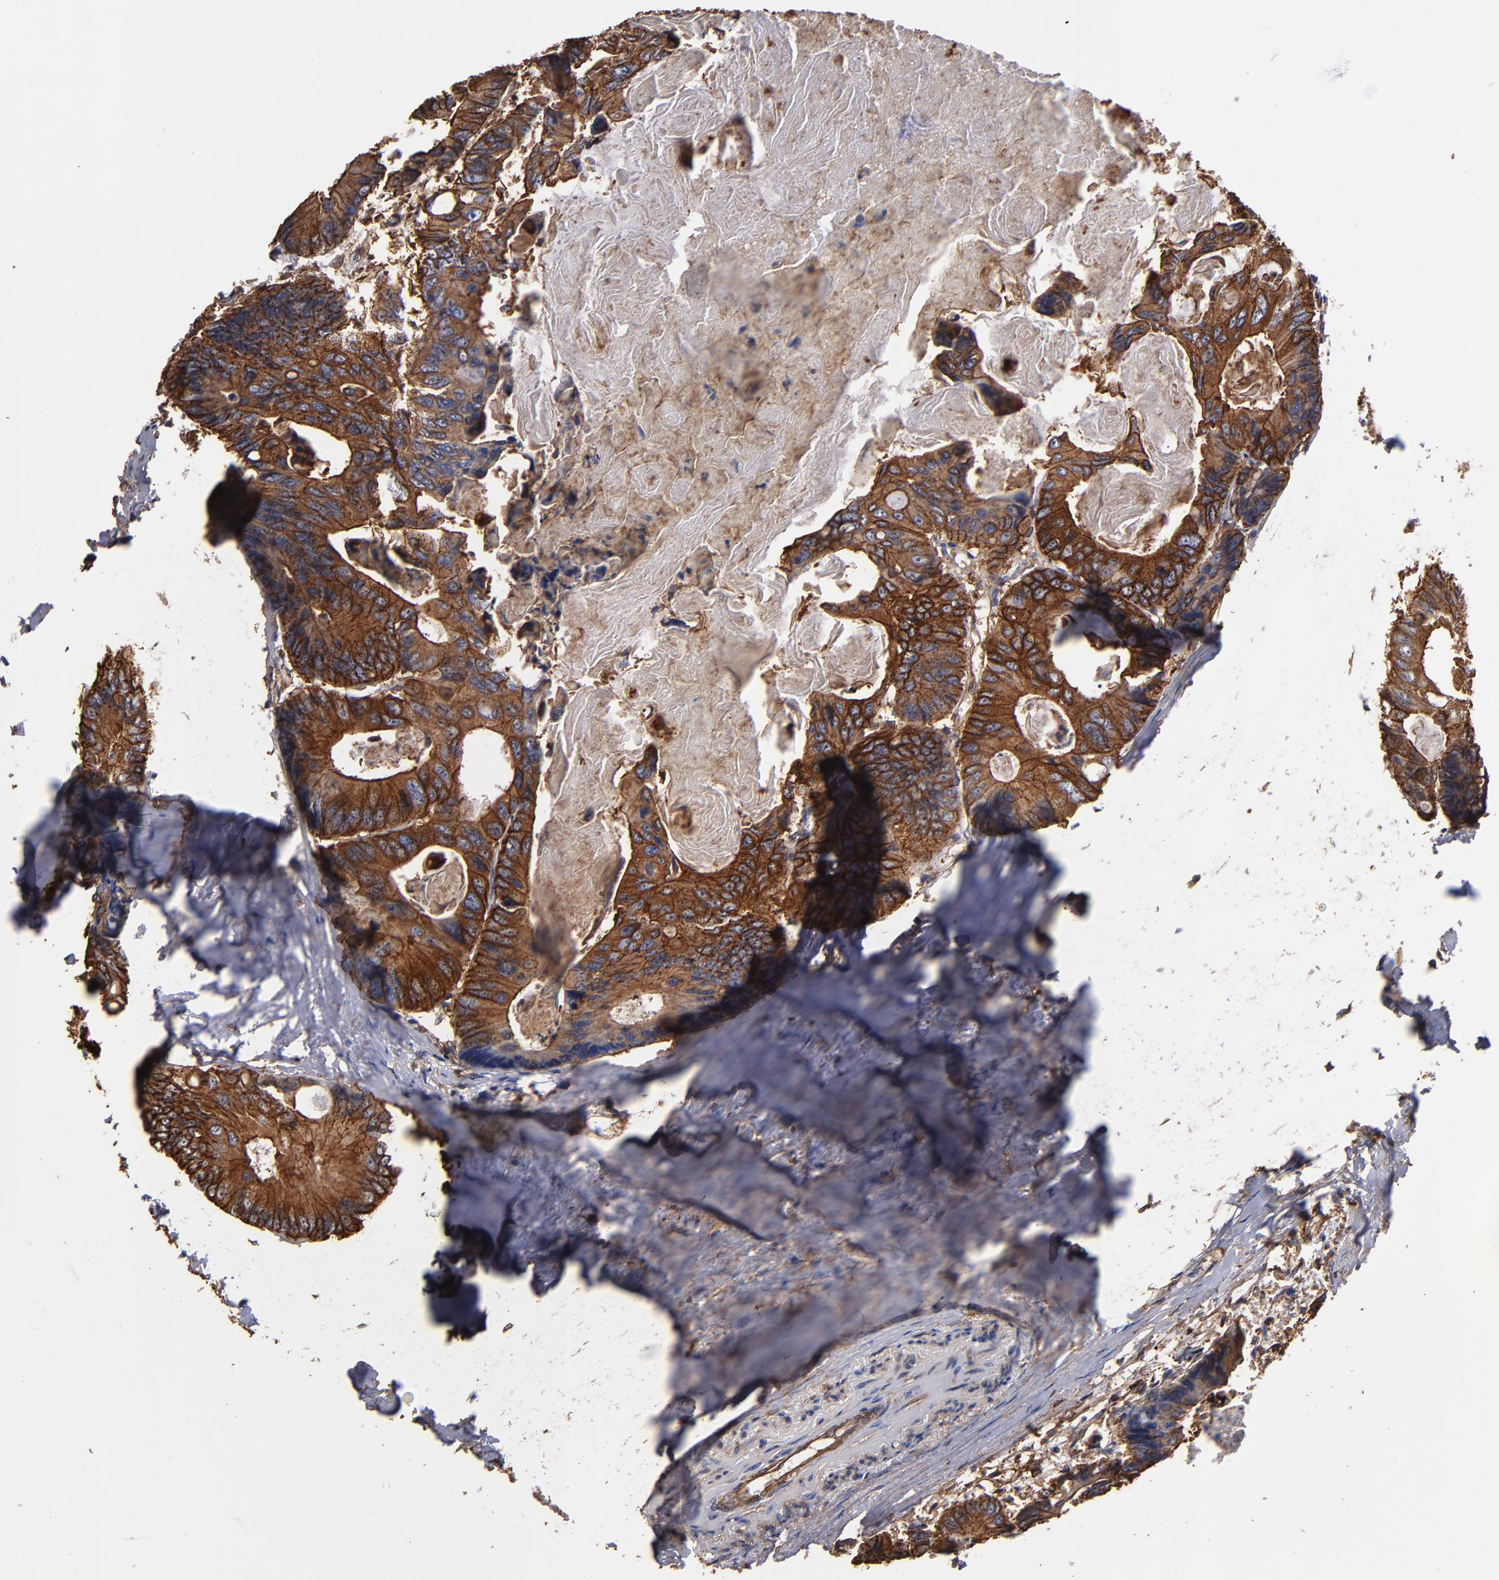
{"staining": {"intensity": "strong", "quantity": ">75%", "location": "cytoplasmic/membranous"}, "tissue": "colorectal cancer", "cell_type": "Tumor cells", "image_type": "cancer", "snomed": [{"axis": "morphology", "description": "Adenocarcinoma, NOS"}, {"axis": "topography", "description": "Colon"}], "caption": "A micrograph of colorectal cancer (adenocarcinoma) stained for a protein displays strong cytoplasmic/membranous brown staining in tumor cells.", "gene": "ACTN4", "patient": {"sex": "female", "age": 55}}